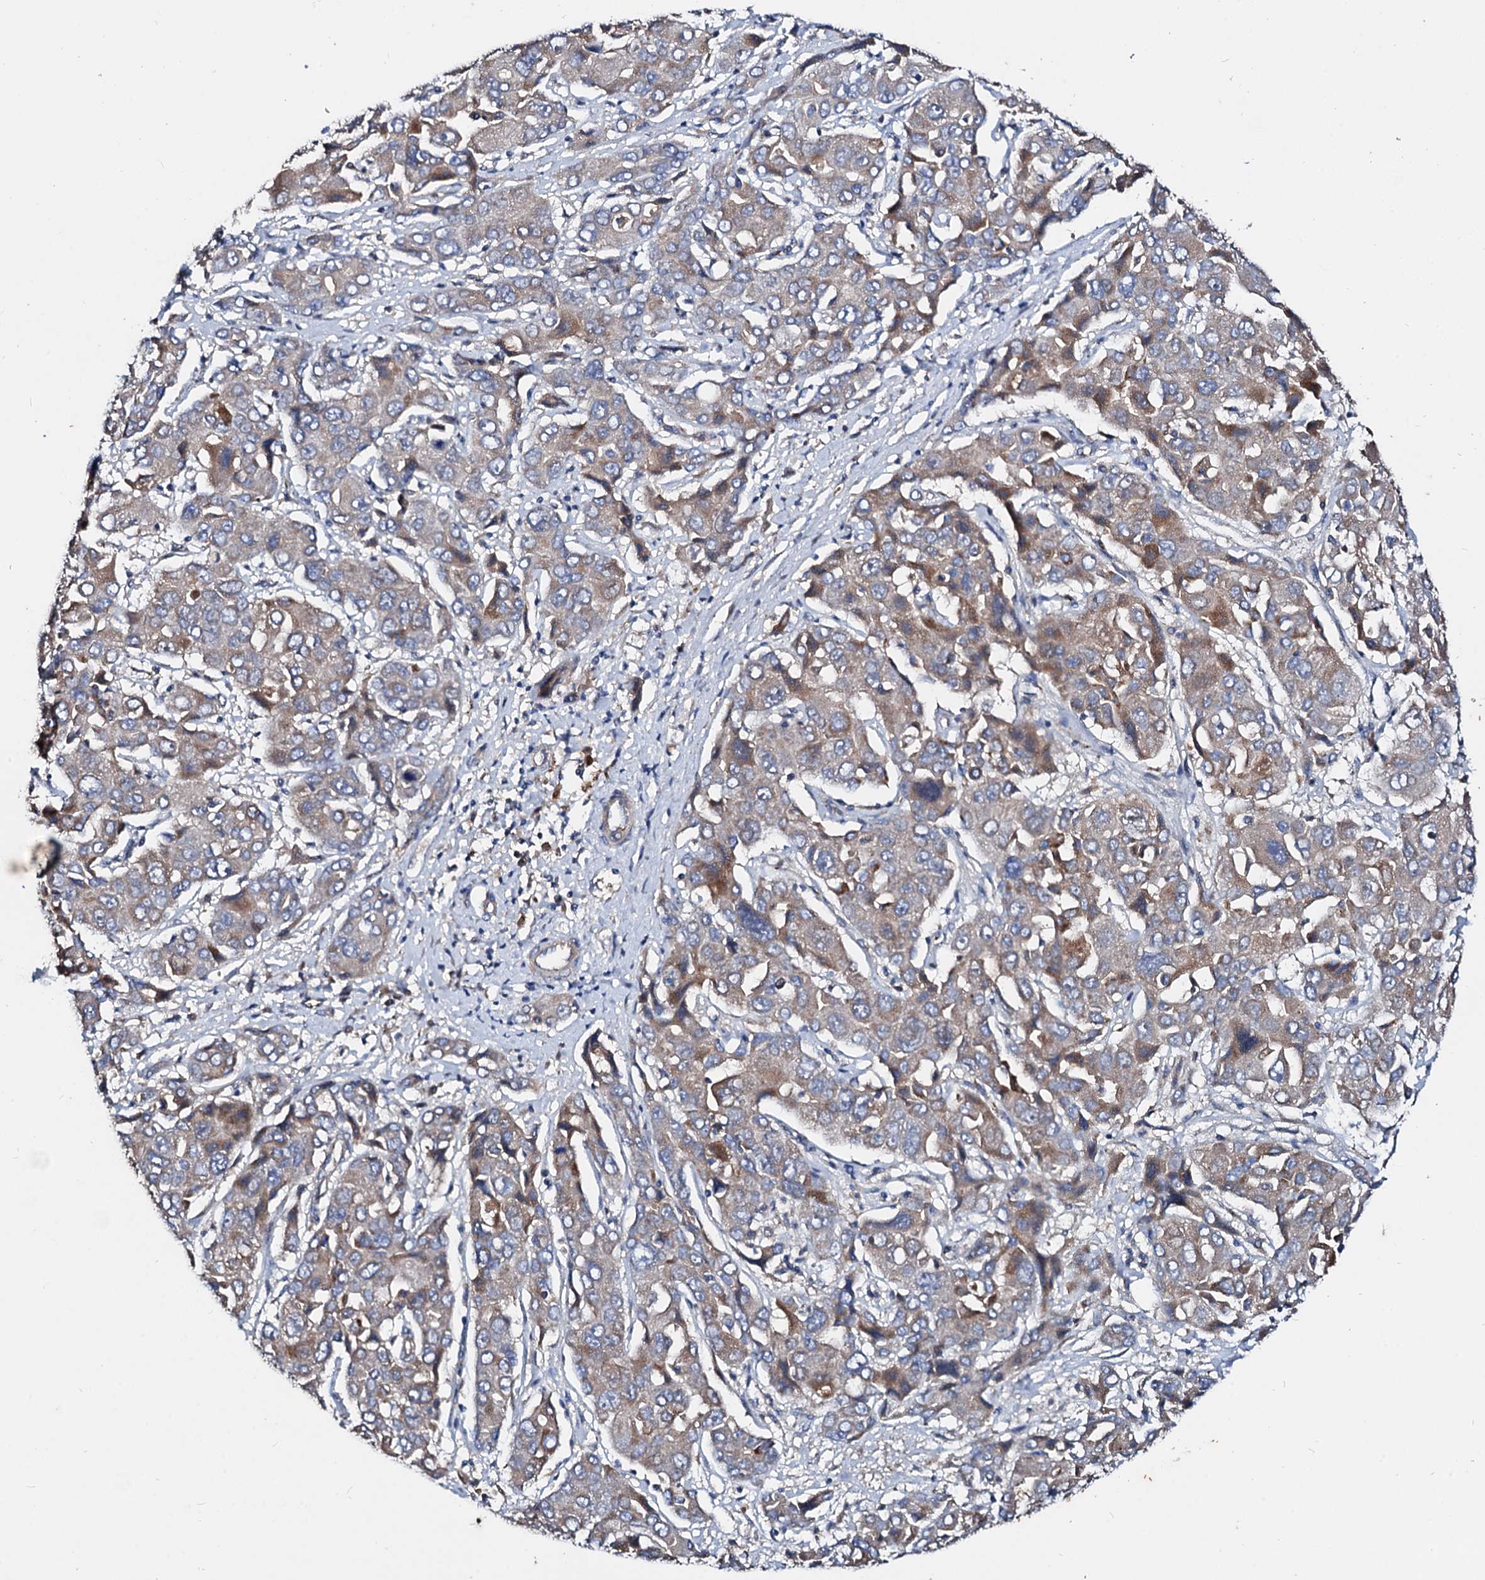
{"staining": {"intensity": "weak", "quantity": "25%-75%", "location": "cytoplasmic/membranous"}, "tissue": "liver cancer", "cell_type": "Tumor cells", "image_type": "cancer", "snomed": [{"axis": "morphology", "description": "Cholangiocarcinoma"}, {"axis": "topography", "description": "Liver"}], "caption": "Protein analysis of cholangiocarcinoma (liver) tissue shows weak cytoplasmic/membranous staining in approximately 25%-75% of tumor cells. (DAB (3,3'-diaminobenzidine) = brown stain, brightfield microscopy at high magnification).", "gene": "FIBIN", "patient": {"sex": "male", "age": 67}}